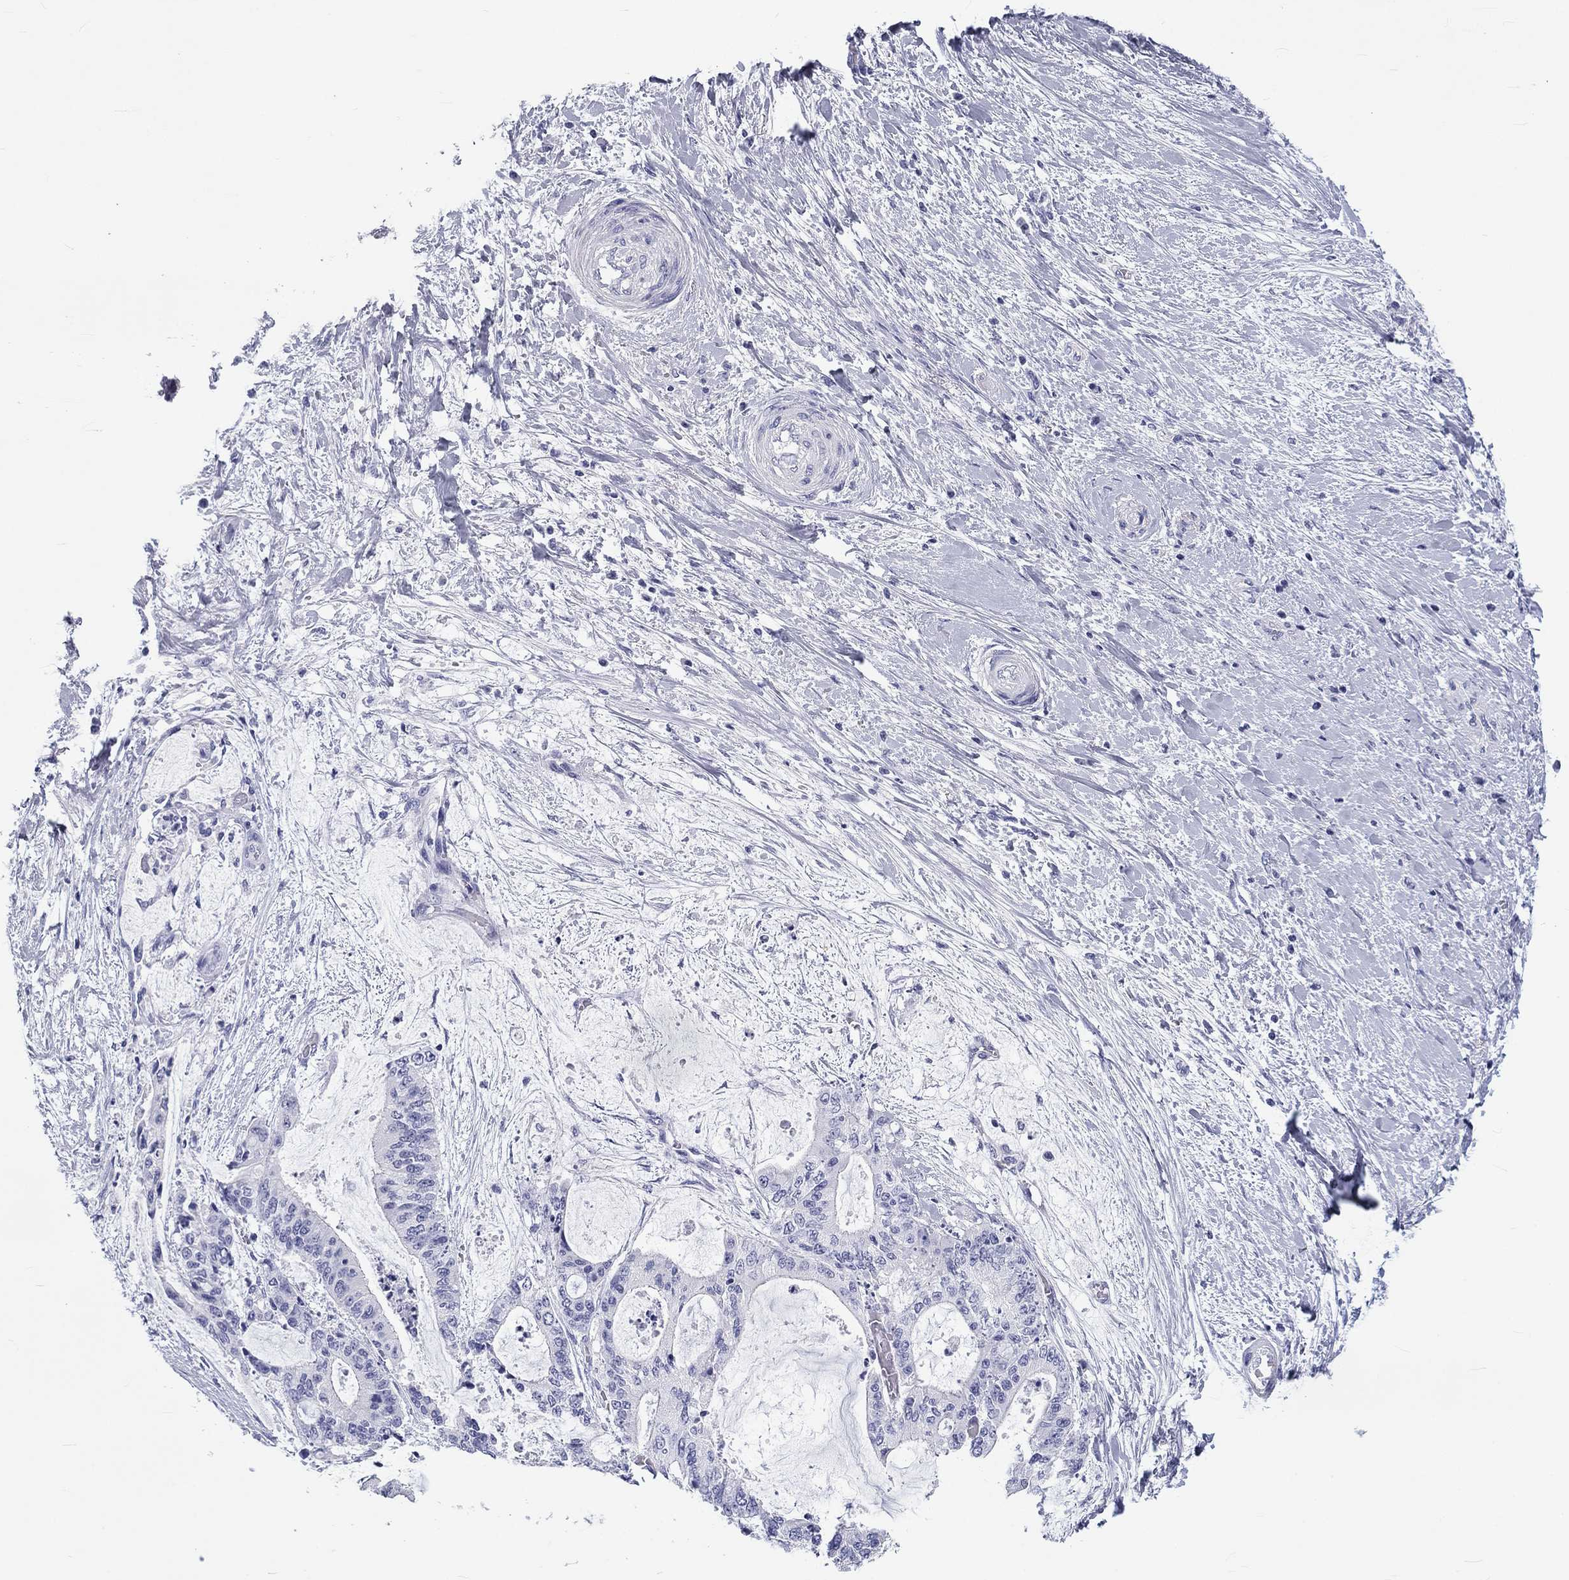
{"staining": {"intensity": "negative", "quantity": "none", "location": "none"}, "tissue": "liver cancer", "cell_type": "Tumor cells", "image_type": "cancer", "snomed": [{"axis": "morphology", "description": "Cholangiocarcinoma"}, {"axis": "topography", "description": "Liver"}], "caption": "A photomicrograph of liver cancer stained for a protein shows no brown staining in tumor cells.", "gene": "DNALI1", "patient": {"sex": "female", "age": 73}}